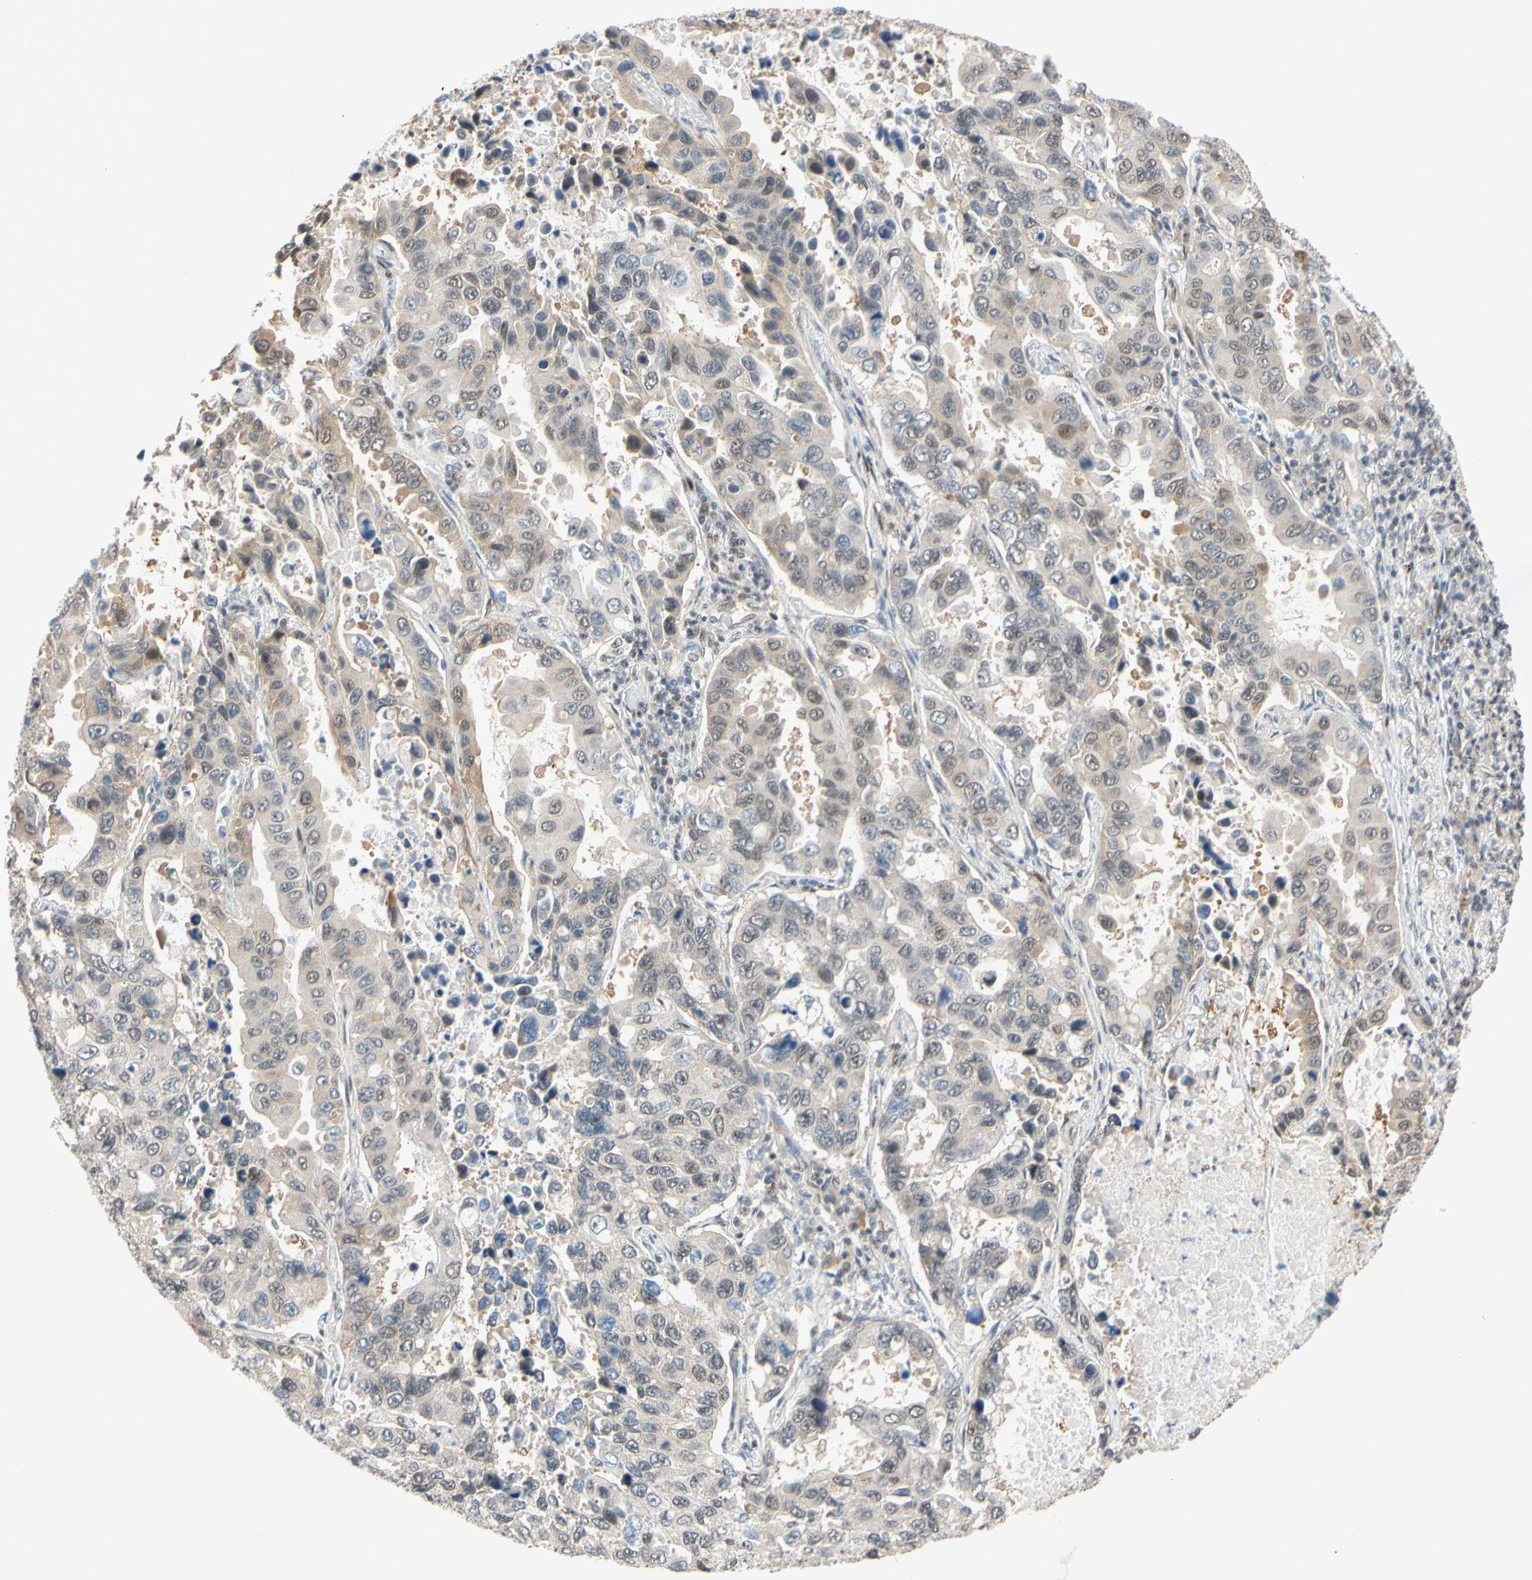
{"staining": {"intensity": "weak", "quantity": "25%-75%", "location": "nuclear"}, "tissue": "lung cancer", "cell_type": "Tumor cells", "image_type": "cancer", "snomed": [{"axis": "morphology", "description": "Adenocarcinoma, NOS"}, {"axis": "topography", "description": "Lung"}], "caption": "This is a micrograph of immunohistochemistry (IHC) staining of lung cancer (adenocarcinoma), which shows weak staining in the nuclear of tumor cells.", "gene": "TAF4", "patient": {"sex": "male", "age": 64}}